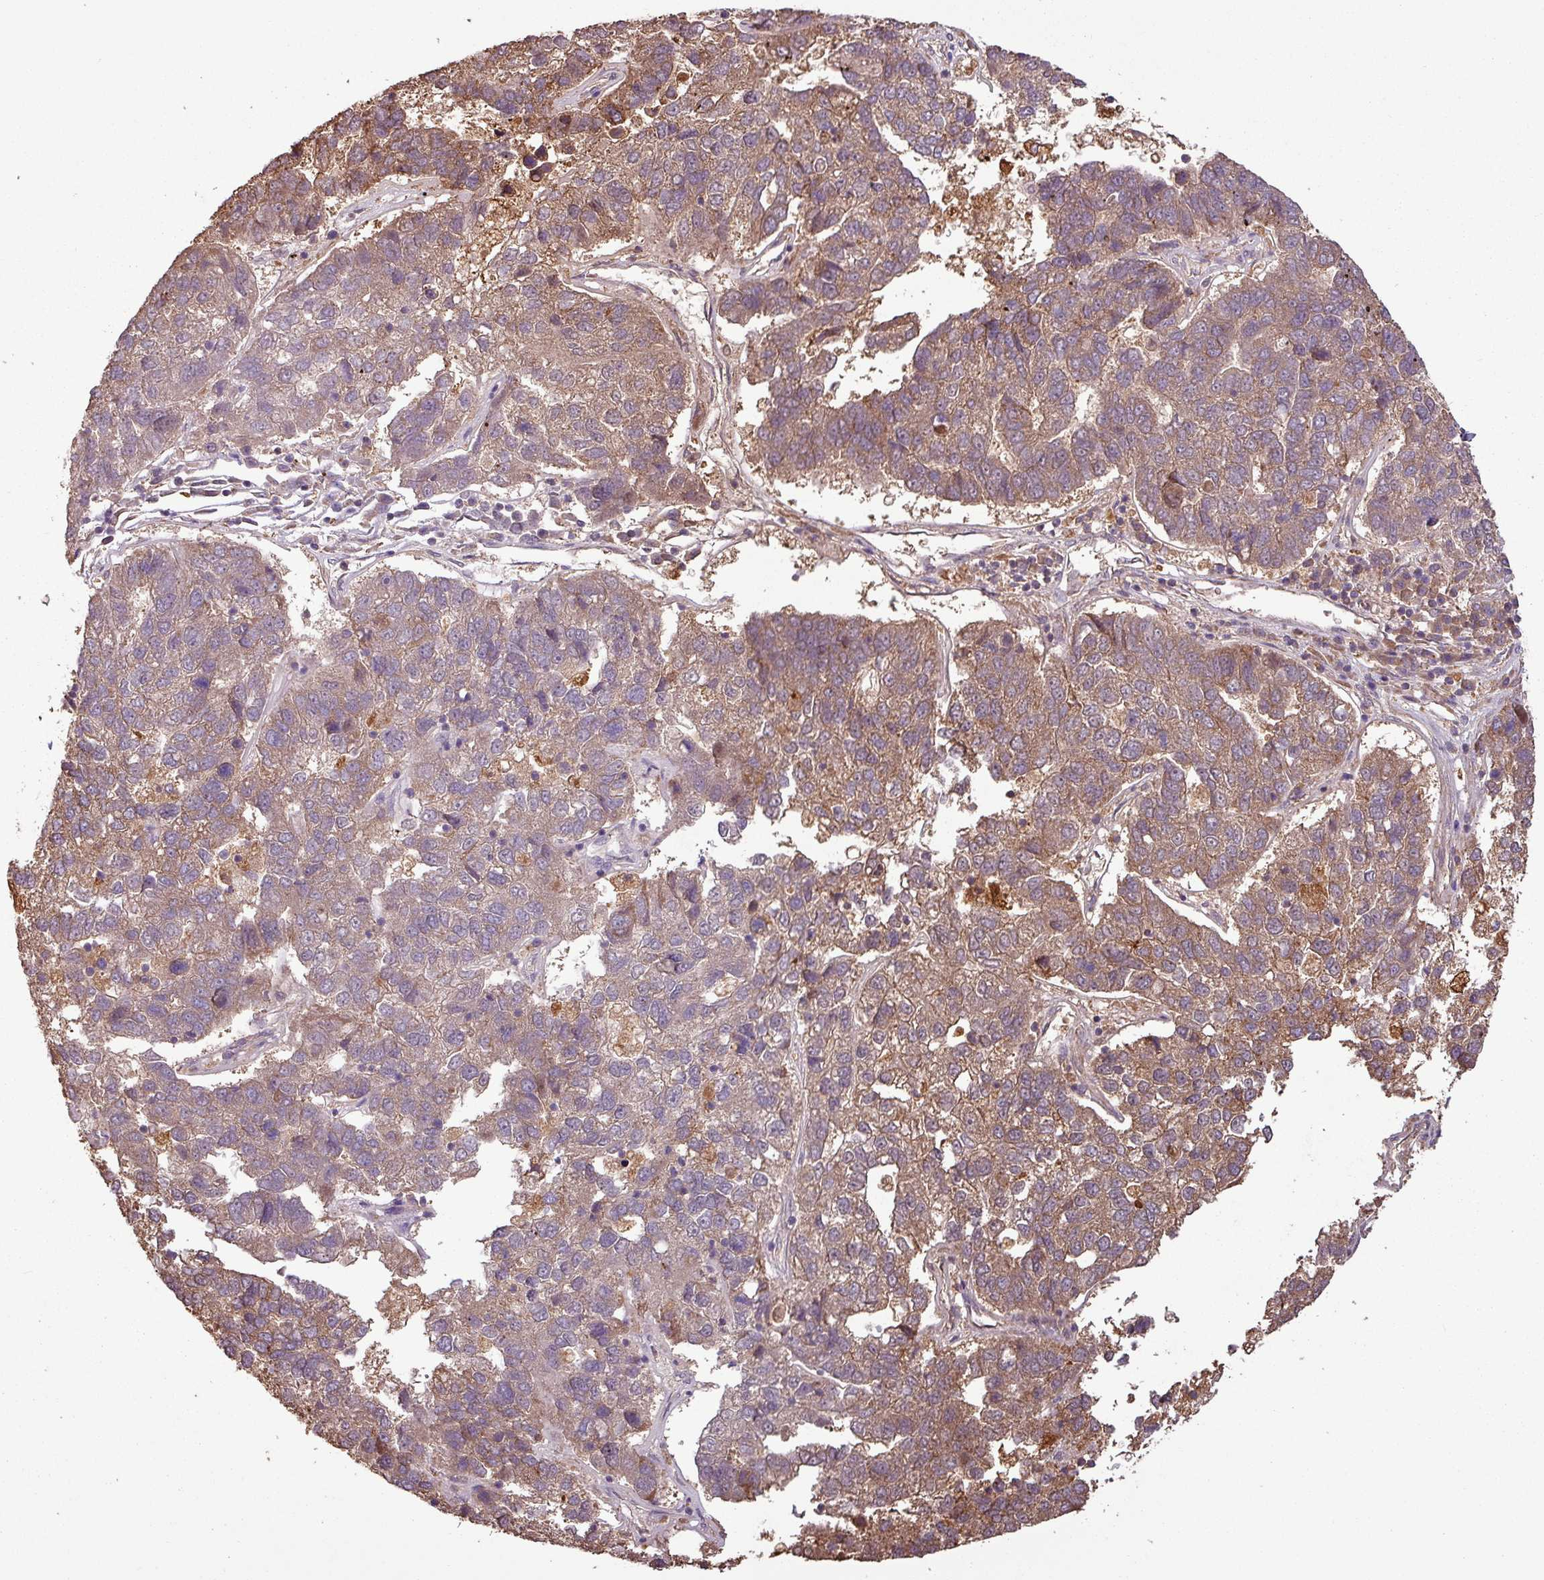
{"staining": {"intensity": "weak", "quantity": "25%-75%", "location": "cytoplasmic/membranous"}, "tissue": "pancreatic cancer", "cell_type": "Tumor cells", "image_type": "cancer", "snomed": [{"axis": "morphology", "description": "Adenocarcinoma, NOS"}, {"axis": "topography", "description": "Pancreas"}], "caption": "A micrograph of pancreatic cancer stained for a protein displays weak cytoplasmic/membranous brown staining in tumor cells.", "gene": "NT5C3A", "patient": {"sex": "female", "age": 61}}